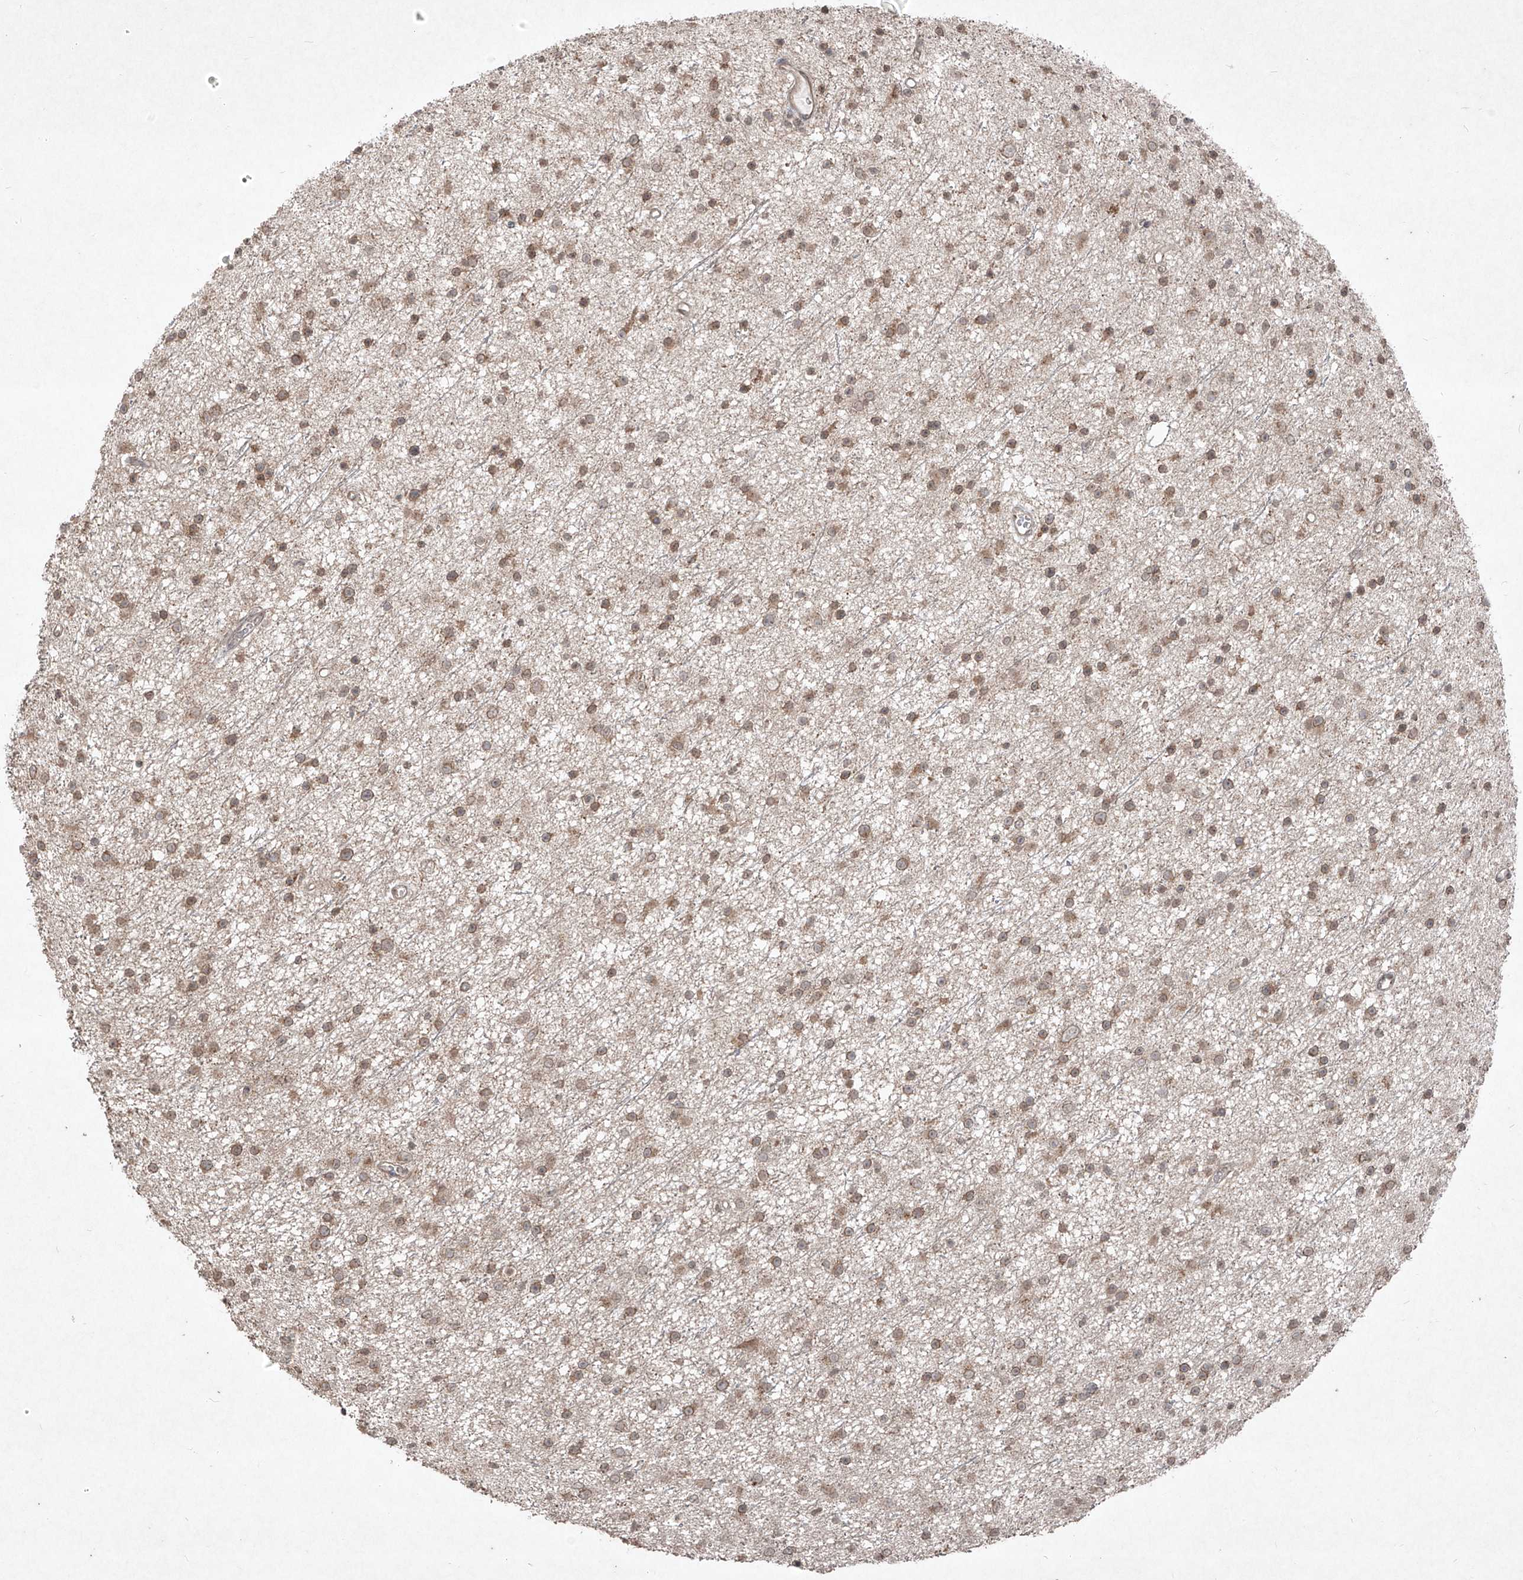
{"staining": {"intensity": "moderate", "quantity": ">75%", "location": "cytoplasmic/membranous"}, "tissue": "glioma", "cell_type": "Tumor cells", "image_type": "cancer", "snomed": [{"axis": "morphology", "description": "Glioma, malignant, Low grade"}, {"axis": "topography", "description": "Cerebral cortex"}], "caption": "Human malignant glioma (low-grade) stained with a brown dye reveals moderate cytoplasmic/membranous positive positivity in about >75% of tumor cells.", "gene": "ABCD3", "patient": {"sex": "female", "age": 39}}